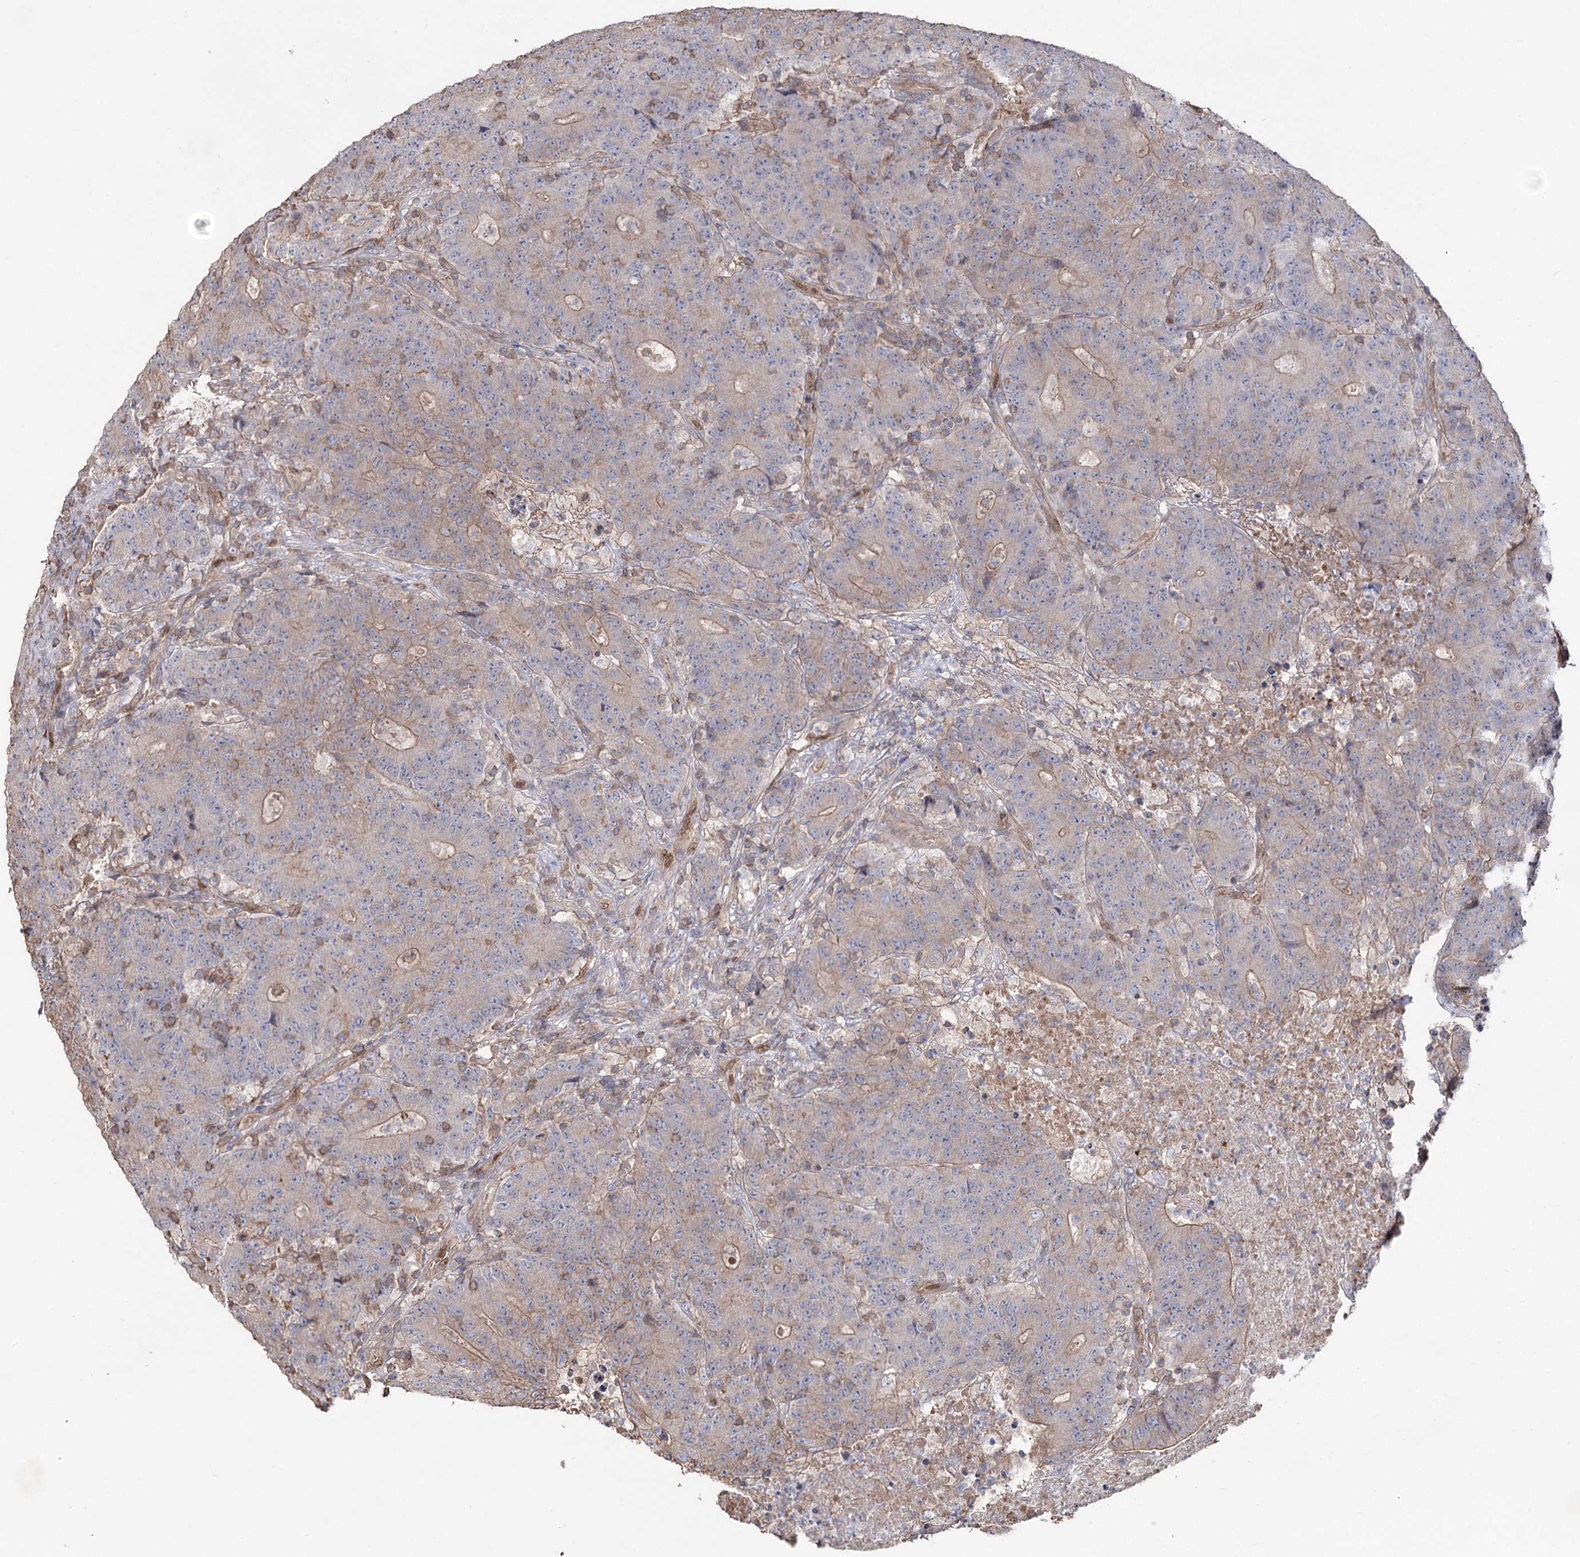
{"staining": {"intensity": "weak", "quantity": "25%-75%", "location": "cytoplasmic/membranous"}, "tissue": "colorectal cancer", "cell_type": "Tumor cells", "image_type": "cancer", "snomed": [{"axis": "morphology", "description": "Adenocarcinoma, NOS"}, {"axis": "topography", "description": "Colon"}], "caption": "This is a photomicrograph of immunohistochemistry staining of colorectal cancer (adenocarcinoma), which shows weak expression in the cytoplasmic/membranous of tumor cells.", "gene": "FAM13B", "patient": {"sex": "female", "age": 75}}